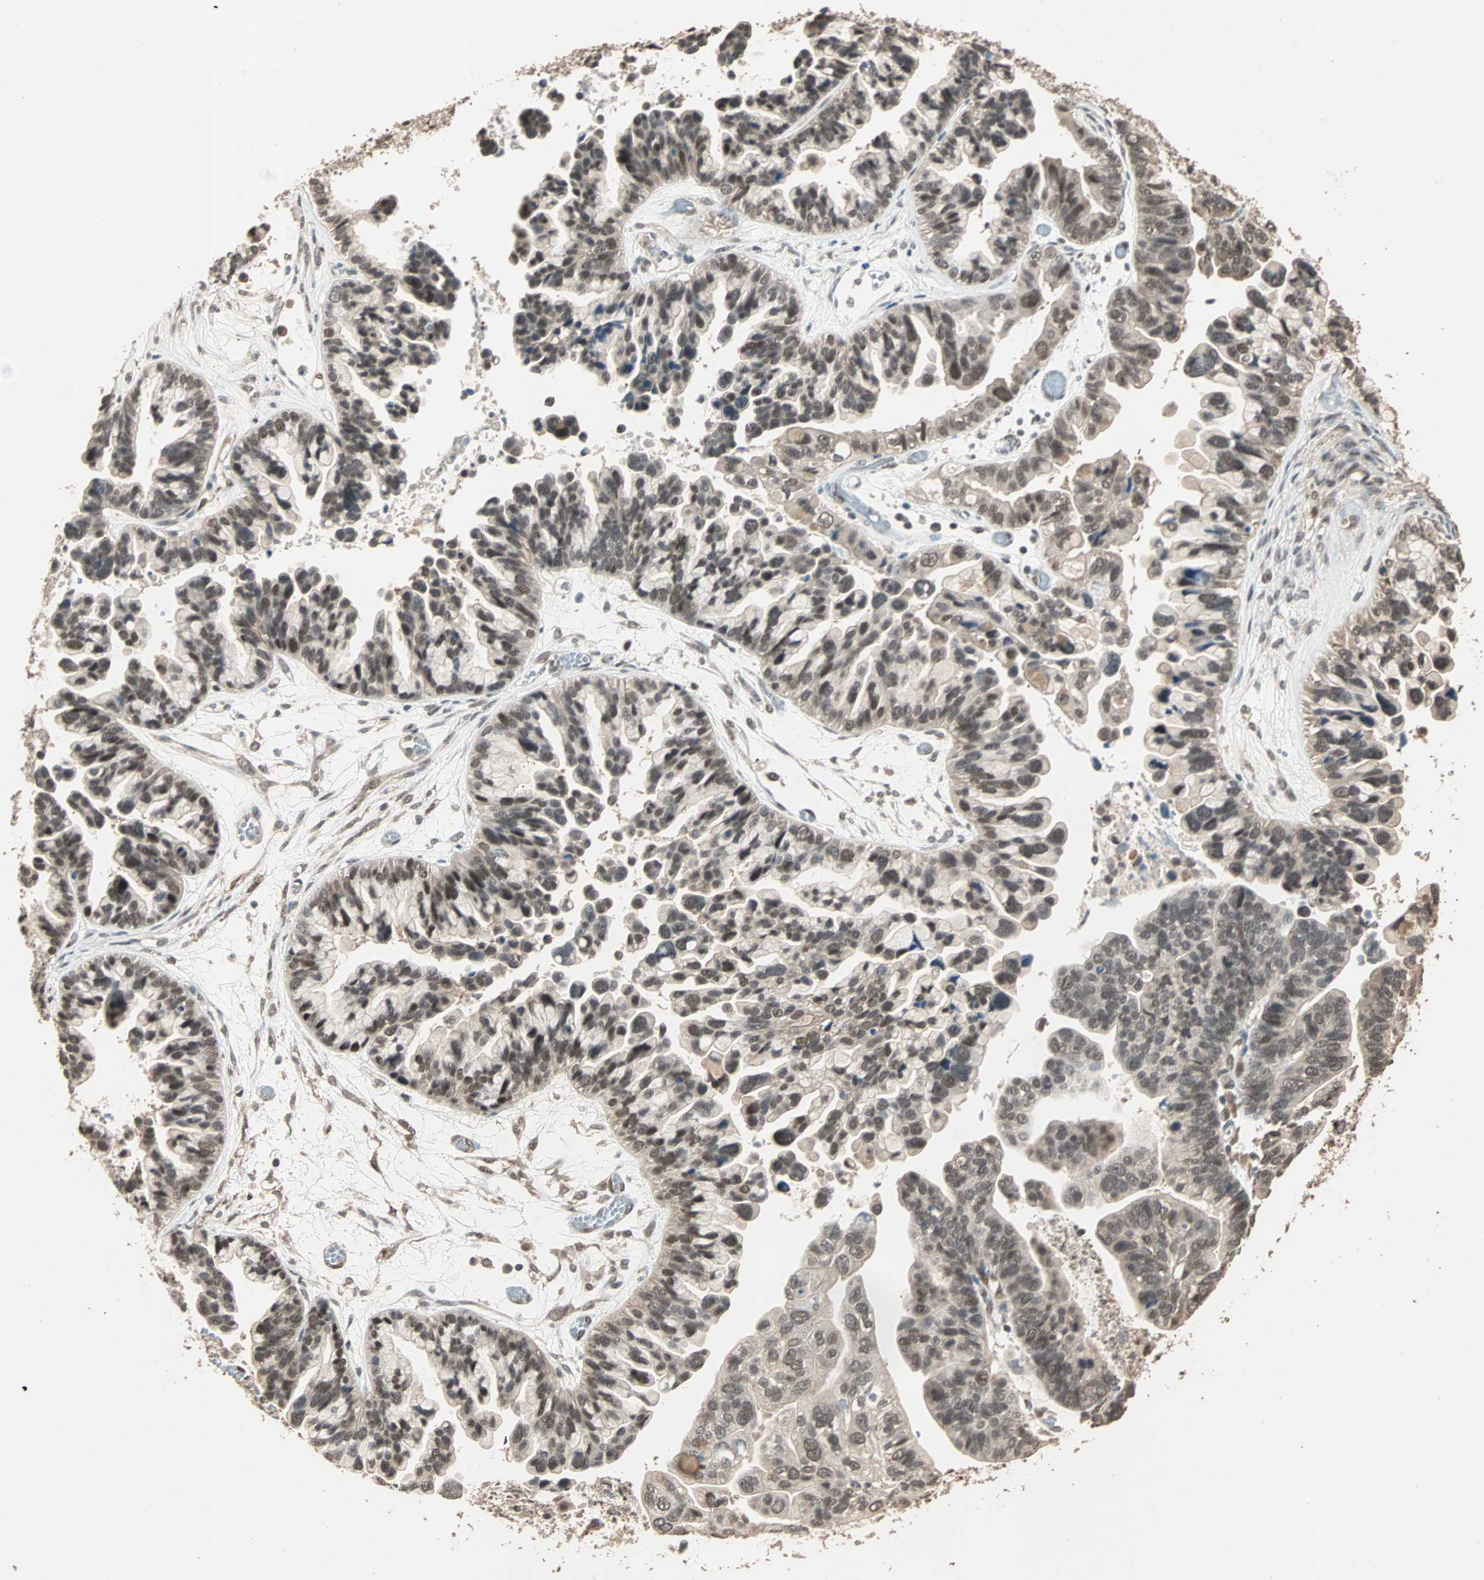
{"staining": {"intensity": "moderate", "quantity": ">75%", "location": "cytoplasmic/membranous,nuclear"}, "tissue": "ovarian cancer", "cell_type": "Tumor cells", "image_type": "cancer", "snomed": [{"axis": "morphology", "description": "Cystadenocarcinoma, serous, NOS"}, {"axis": "topography", "description": "Ovary"}], "caption": "Protein expression by immunohistochemistry reveals moderate cytoplasmic/membranous and nuclear expression in approximately >75% of tumor cells in ovarian cancer.", "gene": "ZBTB33", "patient": {"sex": "female", "age": 56}}